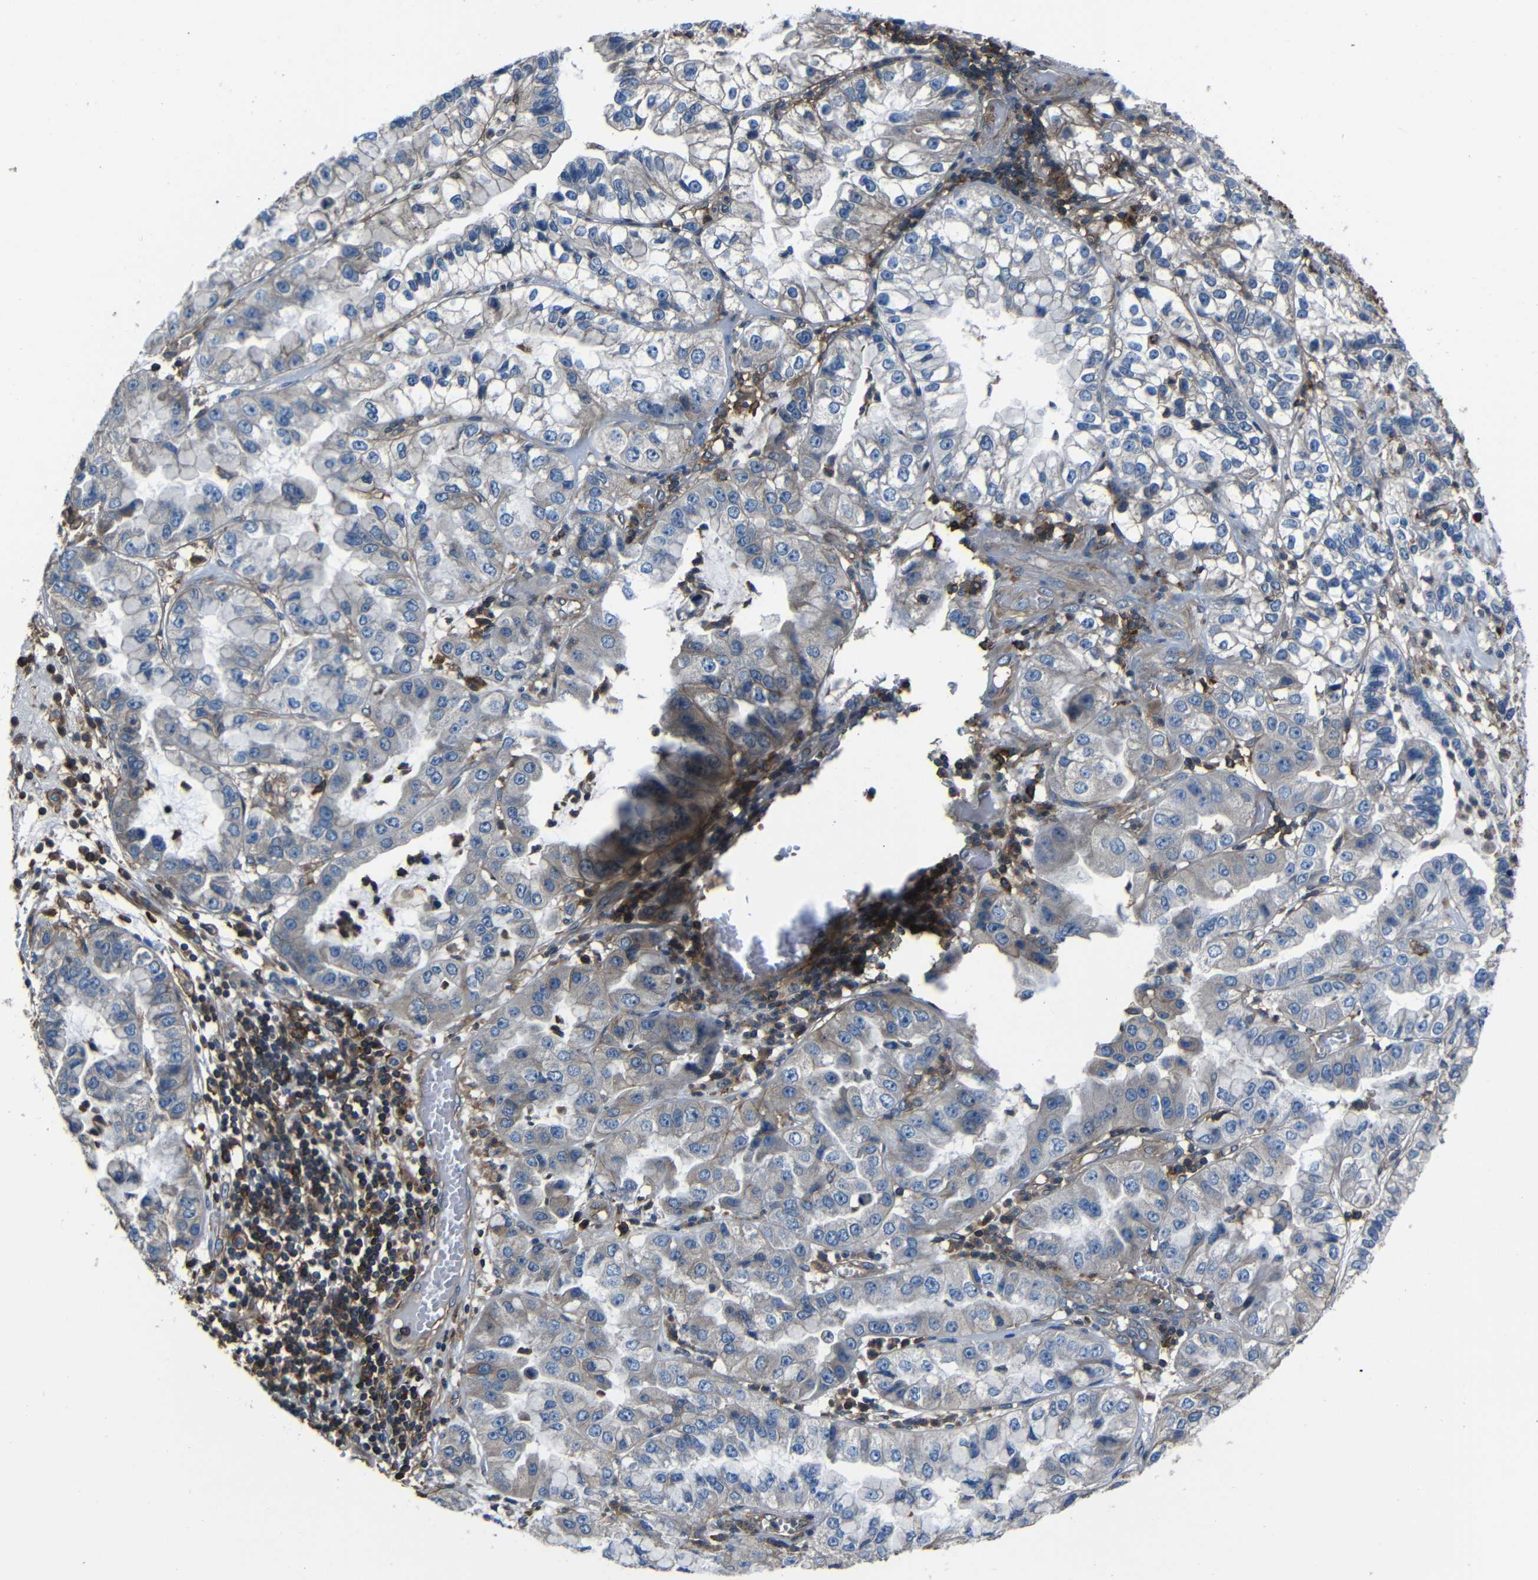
{"staining": {"intensity": "weak", "quantity": "25%-75%", "location": "cytoplasmic/membranous"}, "tissue": "liver cancer", "cell_type": "Tumor cells", "image_type": "cancer", "snomed": [{"axis": "morphology", "description": "Cholangiocarcinoma"}, {"axis": "topography", "description": "Liver"}], "caption": "Weak cytoplasmic/membranous protein expression is appreciated in approximately 25%-75% of tumor cells in cholangiocarcinoma (liver).", "gene": "ADGRE5", "patient": {"sex": "female", "age": 79}}